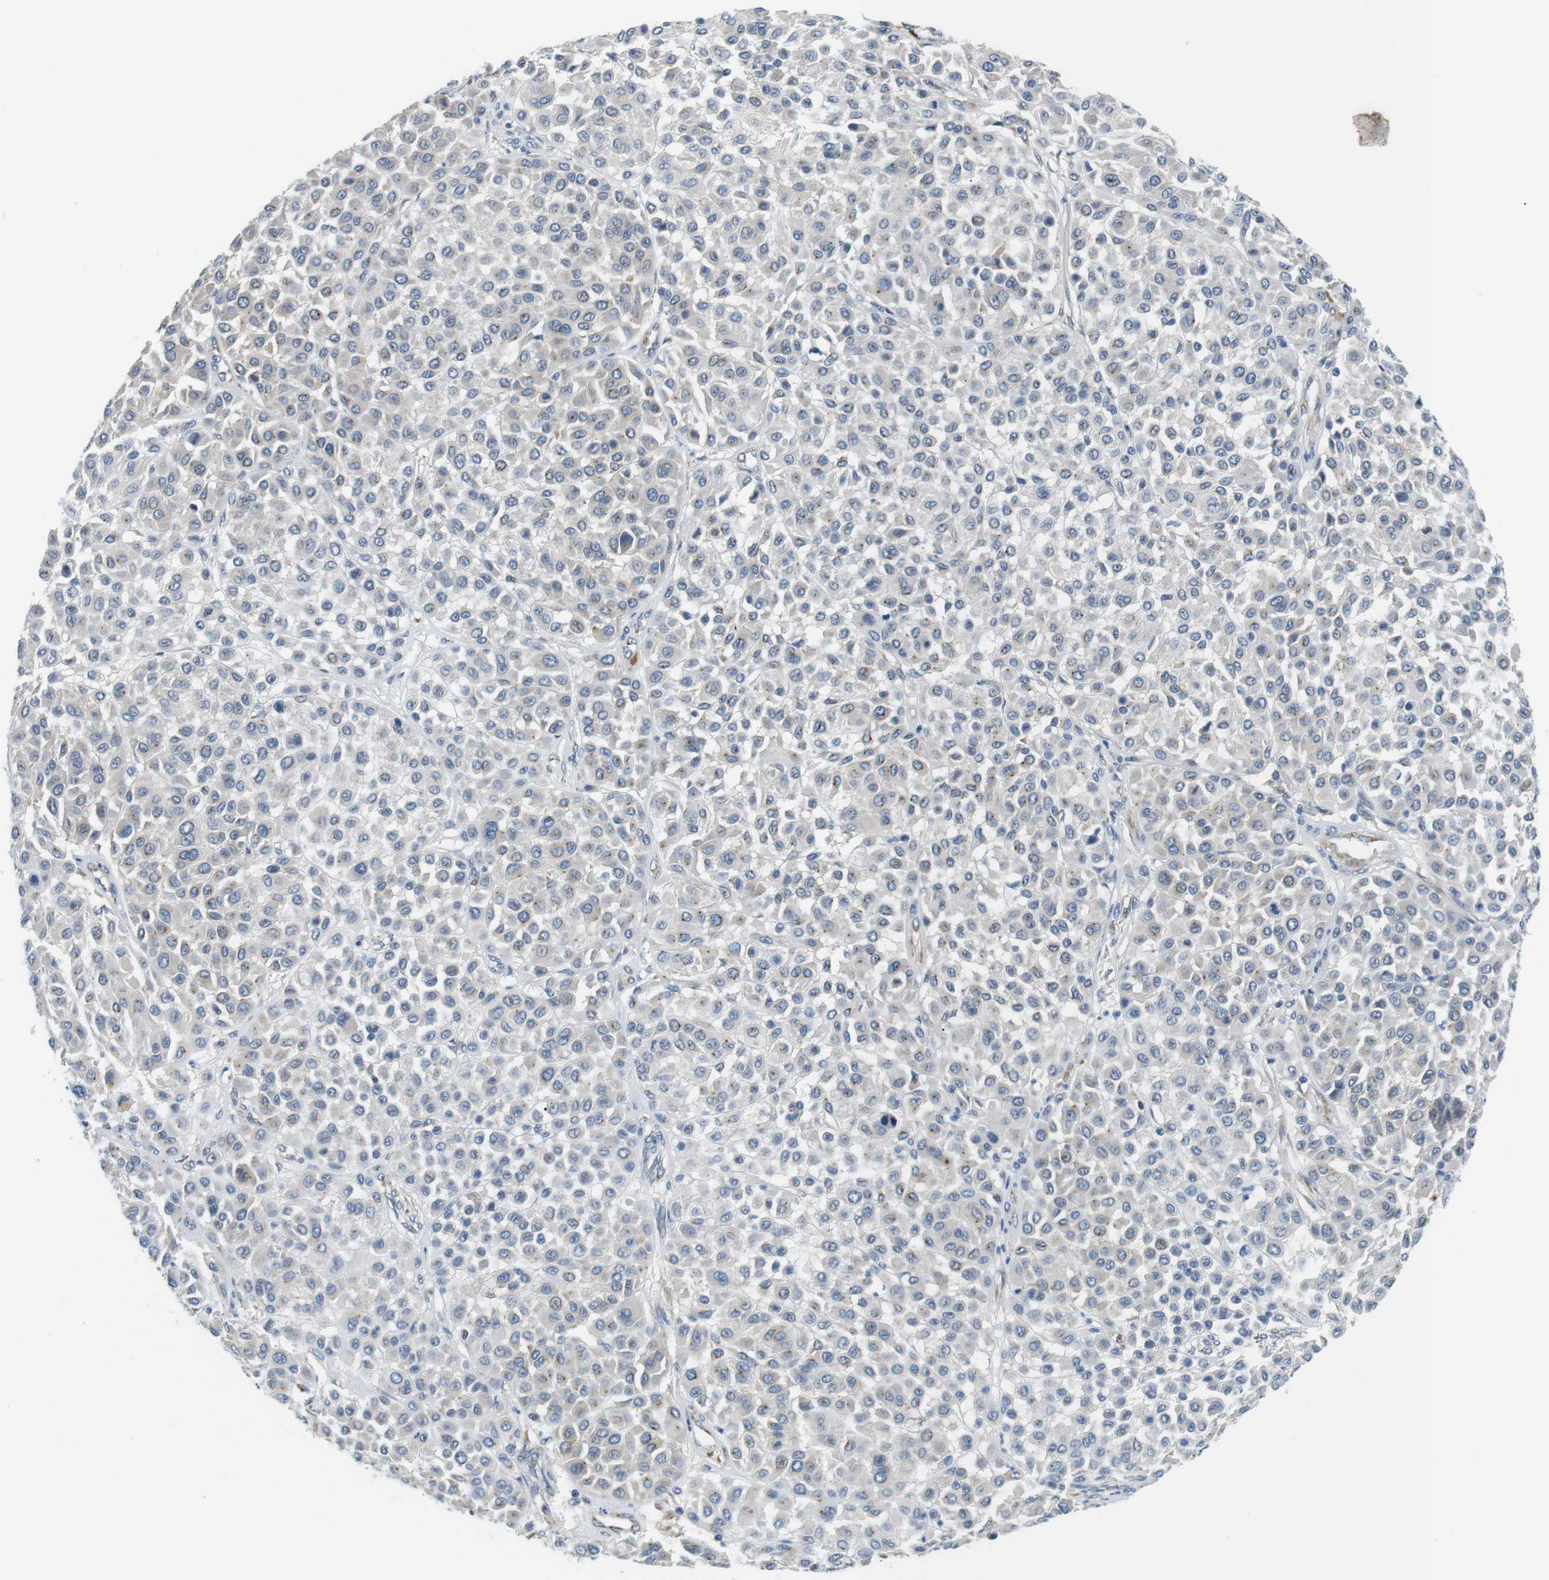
{"staining": {"intensity": "negative", "quantity": "none", "location": "none"}, "tissue": "melanoma", "cell_type": "Tumor cells", "image_type": "cancer", "snomed": [{"axis": "morphology", "description": "Malignant melanoma, Metastatic site"}, {"axis": "topography", "description": "Soft tissue"}], "caption": "Immunohistochemistry (IHC) of melanoma shows no expression in tumor cells.", "gene": "UNC5CL", "patient": {"sex": "male", "age": 41}}